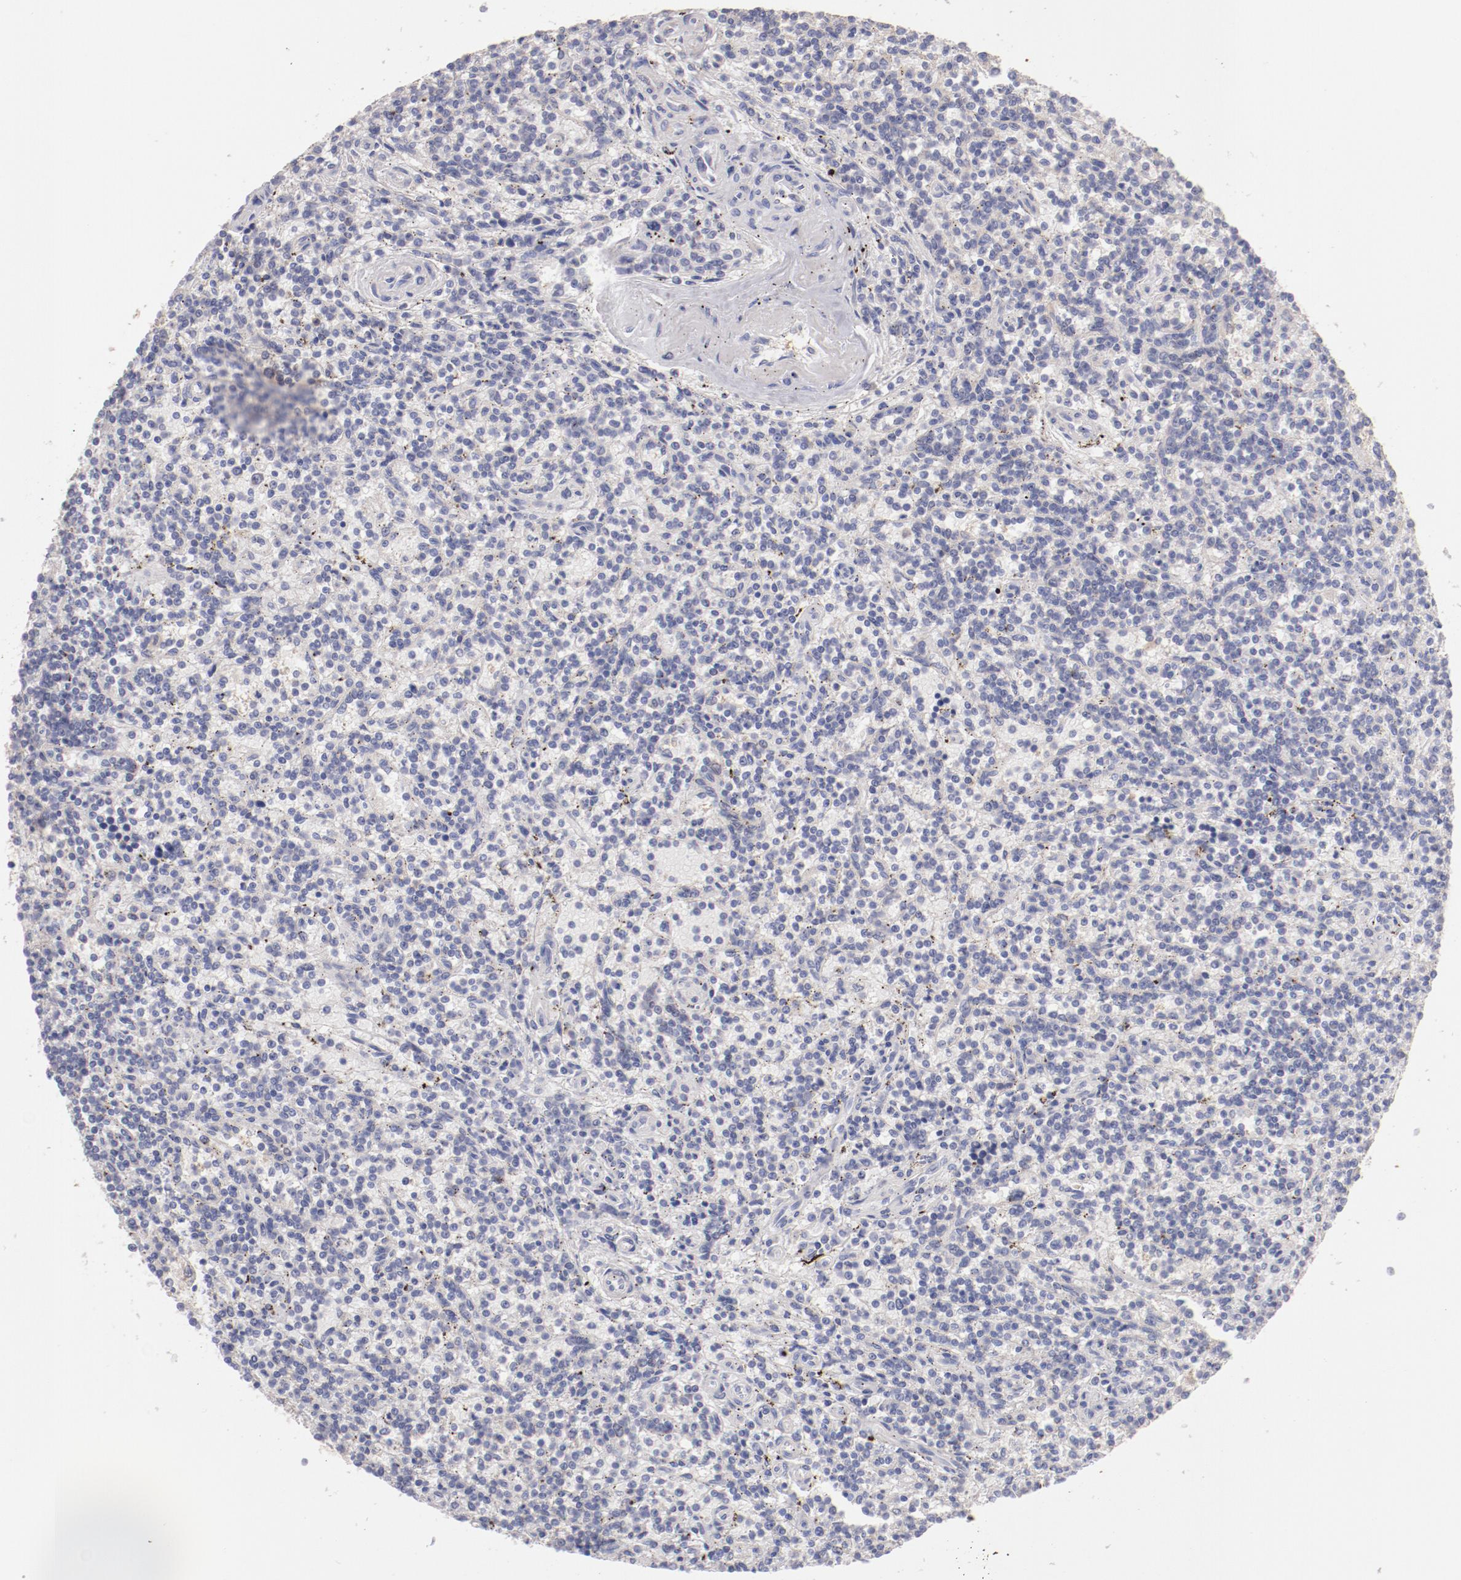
{"staining": {"intensity": "negative", "quantity": "none", "location": "none"}, "tissue": "lymphoma", "cell_type": "Tumor cells", "image_type": "cancer", "snomed": [{"axis": "morphology", "description": "Malignant lymphoma, non-Hodgkin's type, Low grade"}, {"axis": "topography", "description": "Spleen"}], "caption": "An immunohistochemistry (IHC) histopathology image of malignant lymphoma, non-Hodgkin's type (low-grade) is shown. There is no staining in tumor cells of malignant lymphoma, non-Hodgkin's type (low-grade).", "gene": "ENTPD5", "patient": {"sex": "male", "age": 73}}